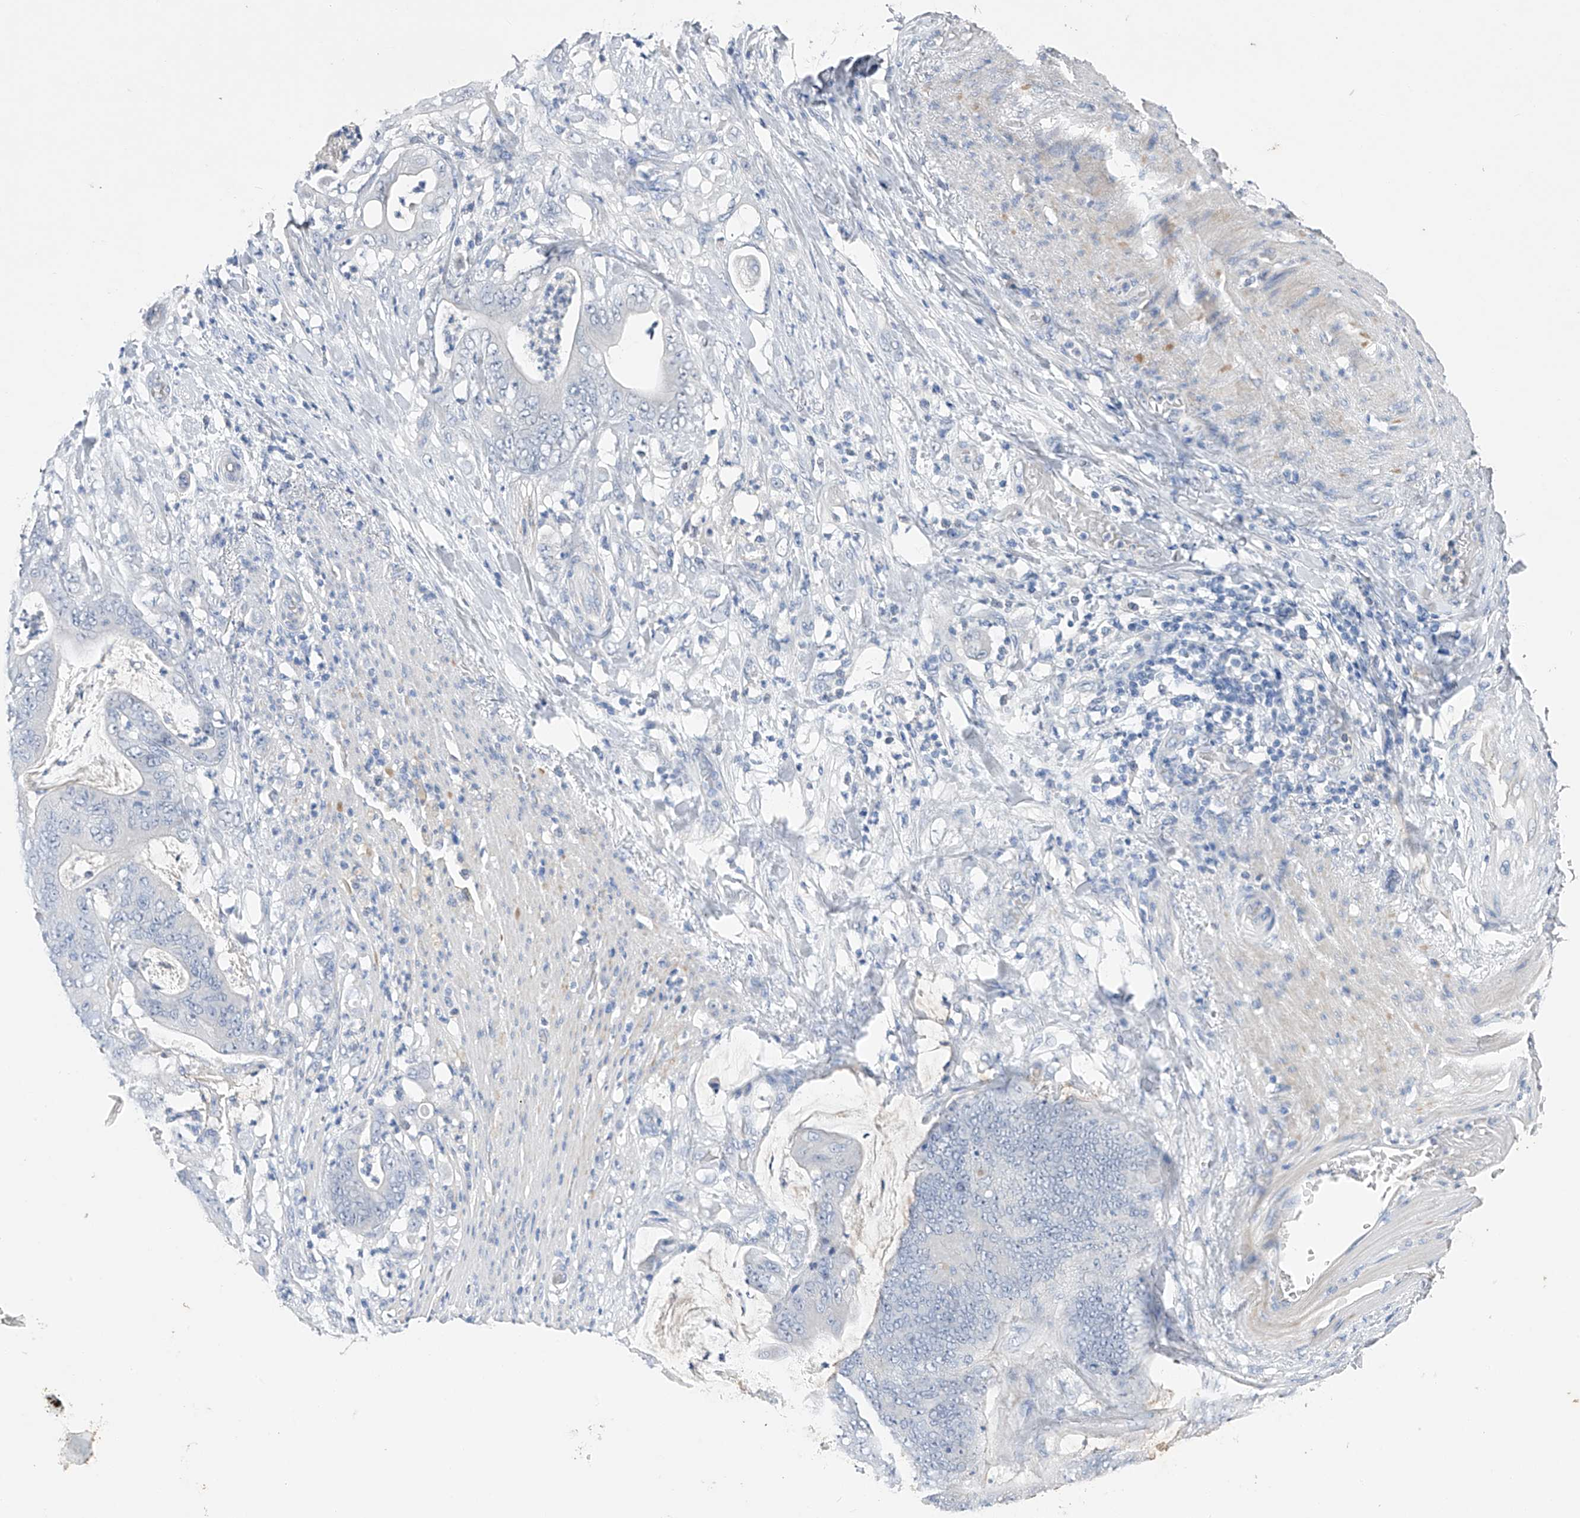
{"staining": {"intensity": "negative", "quantity": "none", "location": "none"}, "tissue": "stomach cancer", "cell_type": "Tumor cells", "image_type": "cancer", "snomed": [{"axis": "morphology", "description": "Adenocarcinoma, NOS"}, {"axis": "topography", "description": "Stomach"}], "caption": "Immunohistochemistry (IHC) image of neoplastic tissue: stomach cancer (adenocarcinoma) stained with DAB (3,3'-diaminobenzidine) shows no significant protein staining in tumor cells.", "gene": "ADRA1A", "patient": {"sex": "female", "age": 73}}